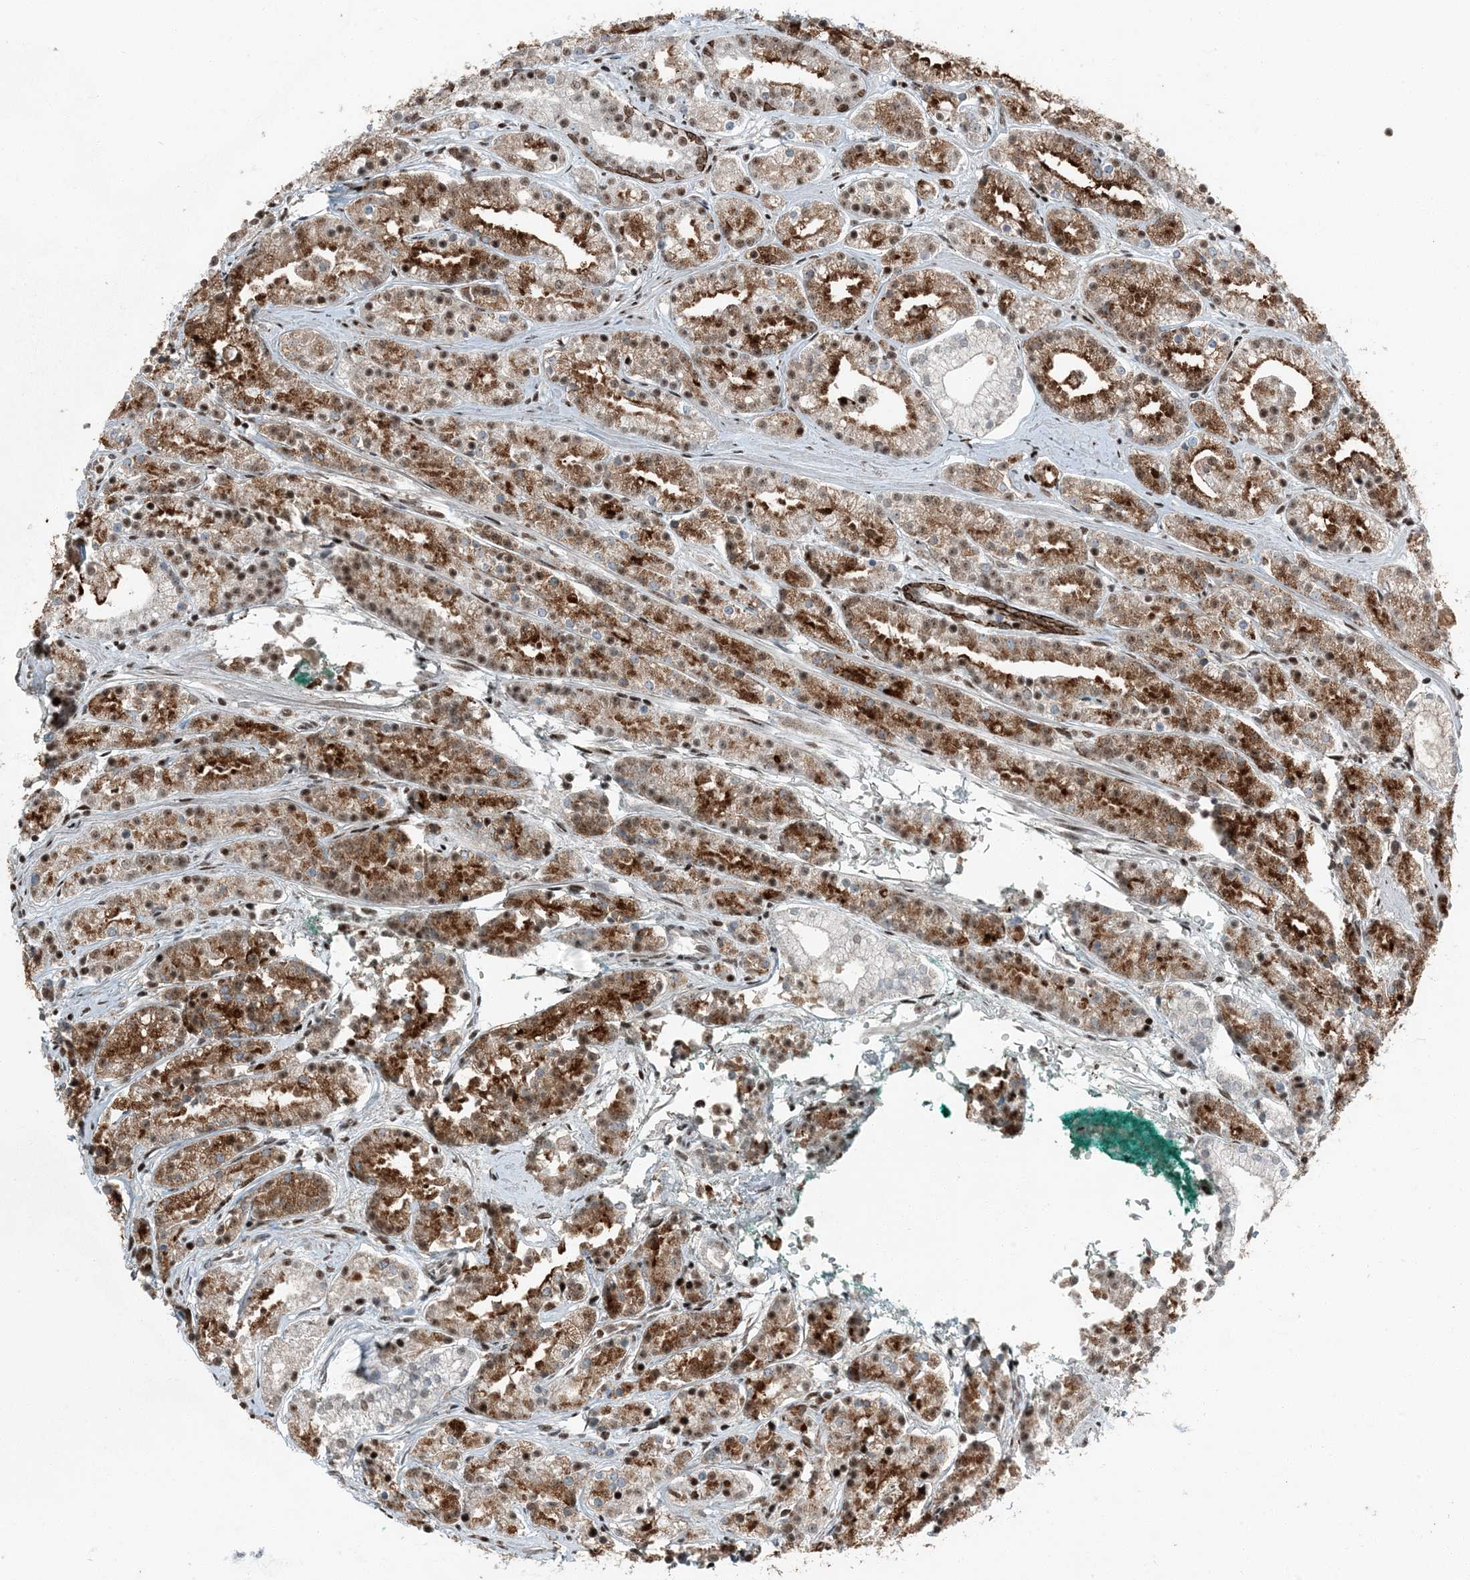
{"staining": {"intensity": "moderate", "quantity": ">75%", "location": "cytoplasmic/membranous,nuclear"}, "tissue": "prostate cancer", "cell_type": "Tumor cells", "image_type": "cancer", "snomed": [{"axis": "morphology", "description": "Adenocarcinoma, High grade"}, {"axis": "topography", "description": "Prostate"}], "caption": "High-power microscopy captured an immunohistochemistry (IHC) photomicrograph of prostate cancer (adenocarcinoma (high-grade)), revealing moderate cytoplasmic/membranous and nuclear positivity in approximately >75% of tumor cells. (Brightfield microscopy of DAB IHC at high magnification).", "gene": "TADA2B", "patient": {"sex": "male", "age": 69}}